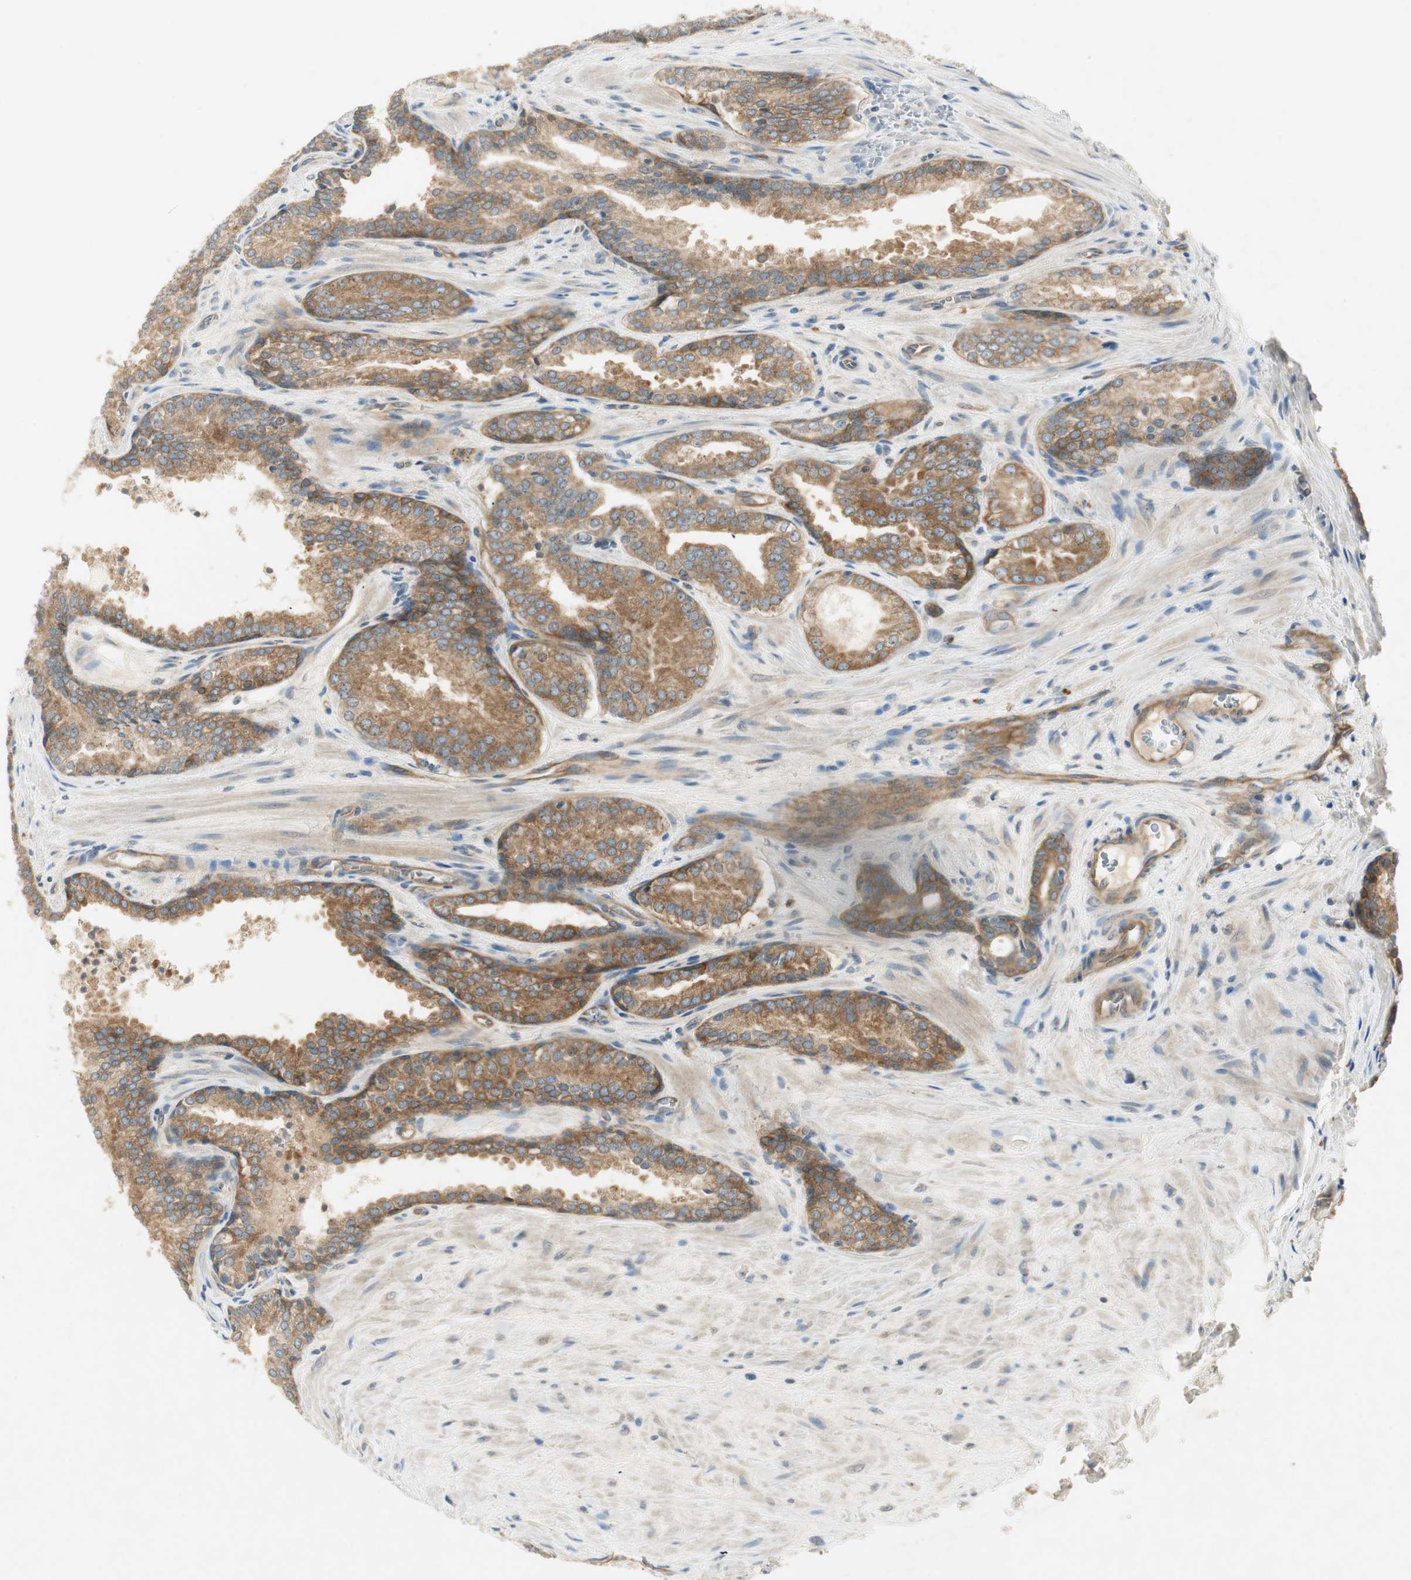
{"staining": {"intensity": "moderate", "quantity": ">75%", "location": "cytoplasmic/membranous"}, "tissue": "prostate cancer", "cell_type": "Tumor cells", "image_type": "cancer", "snomed": [{"axis": "morphology", "description": "Adenocarcinoma, Low grade"}, {"axis": "topography", "description": "Prostate"}], "caption": "DAB (3,3'-diaminobenzidine) immunohistochemical staining of prostate low-grade adenocarcinoma demonstrates moderate cytoplasmic/membranous protein expression in about >75% of tumor cells.", "gene": "STON1-GTF2A1L", "patient": {"sex": "male", "age": 60}}